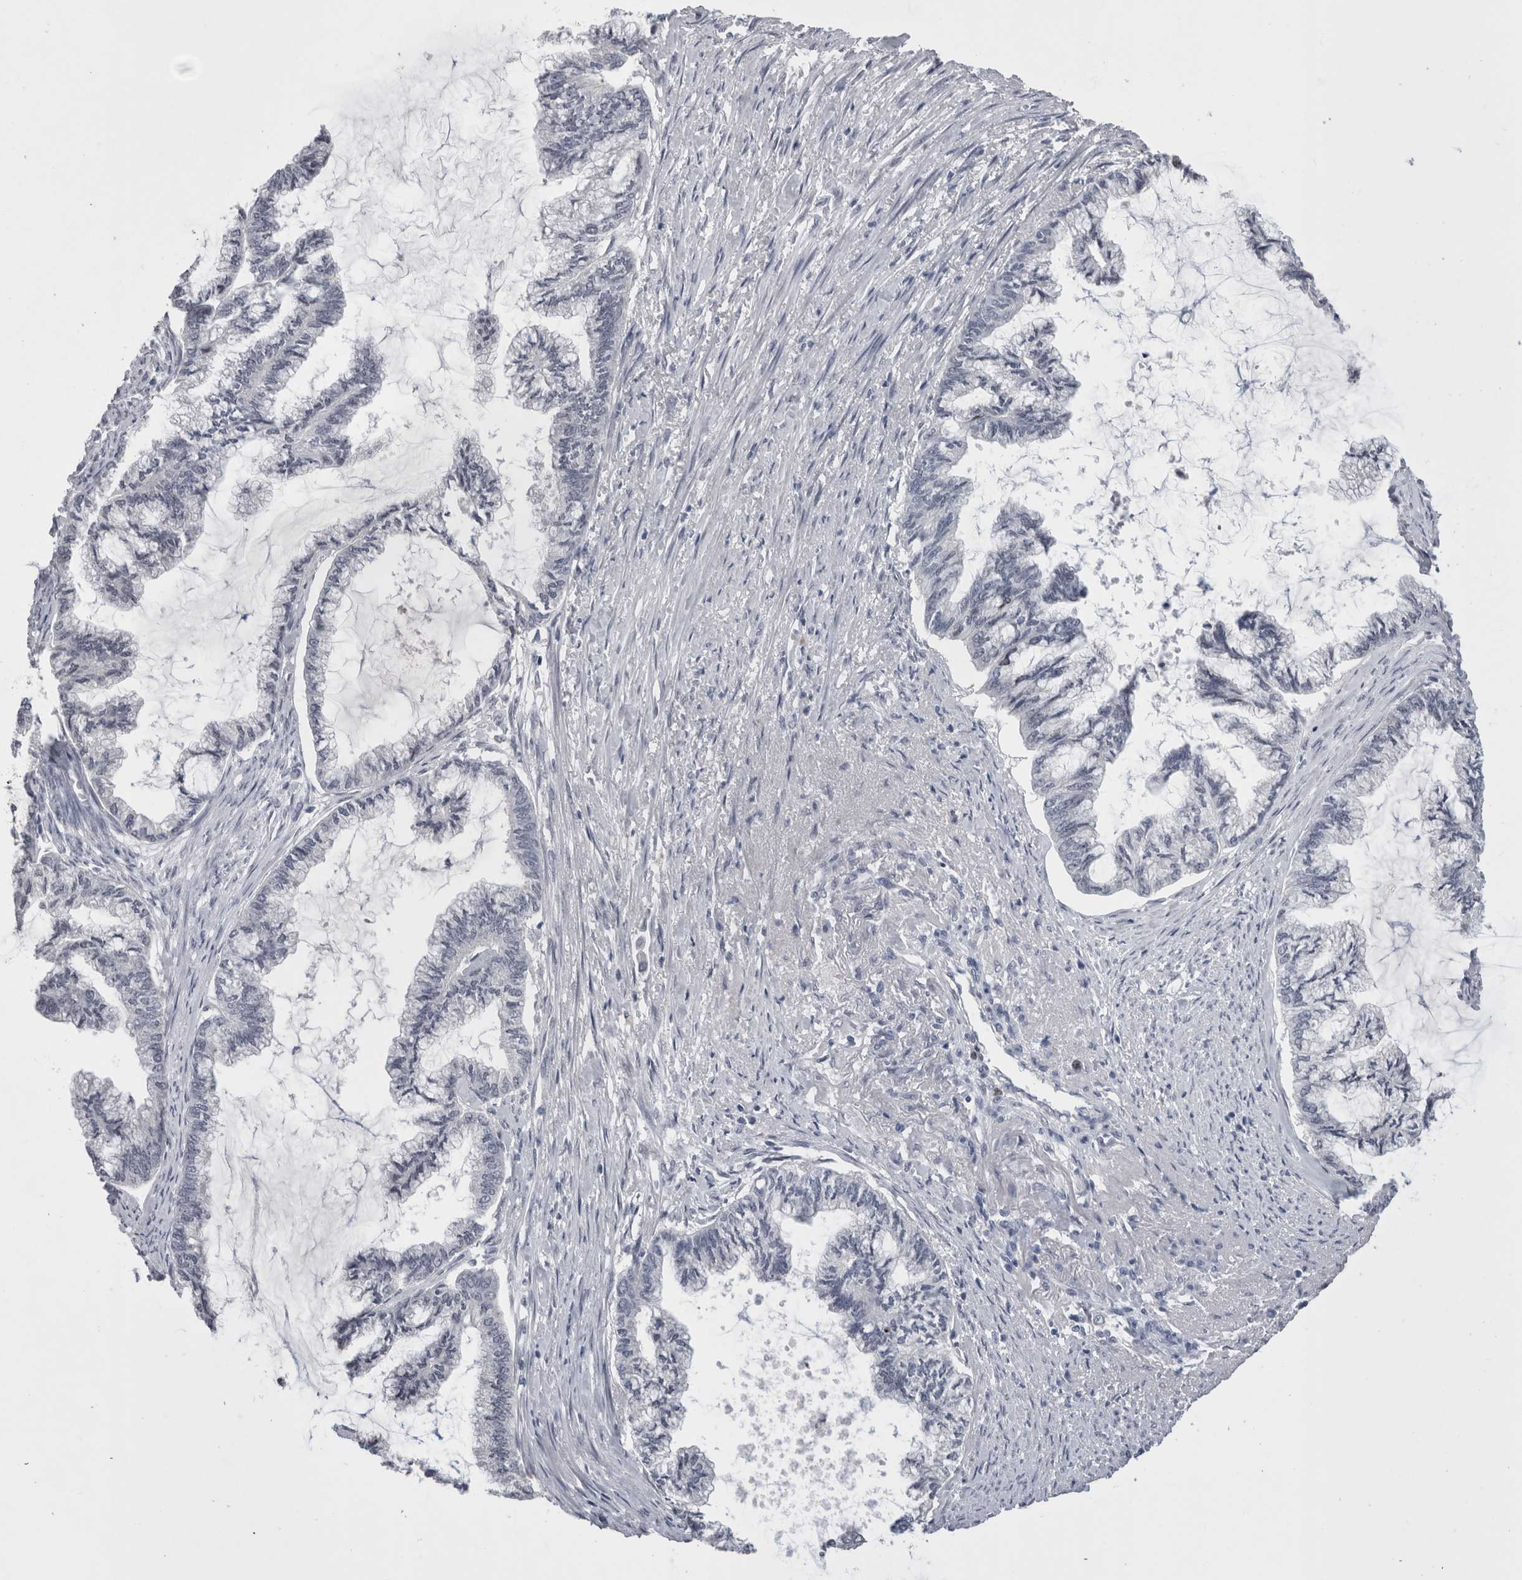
{"staining": {"intensity": "negative", "quantity": "none", "location": "none"}, "tissue": "endometrial cancer", "cell_type": "Tumor cells", "image_type": "cancer", "snomed": [{"axis": "morphology", "description": "Adenocarcinoma, NOS"}, {"axis": "topography", "description": "Endometrium"}], "caption": "High power microscopy micrograph of an IHC micrograph of adenocarcinoma (endometrial), revealing no significant staining in tumor cells.", "gene": "KIF18B", "patient": {"sex": "female", "age": 86}}